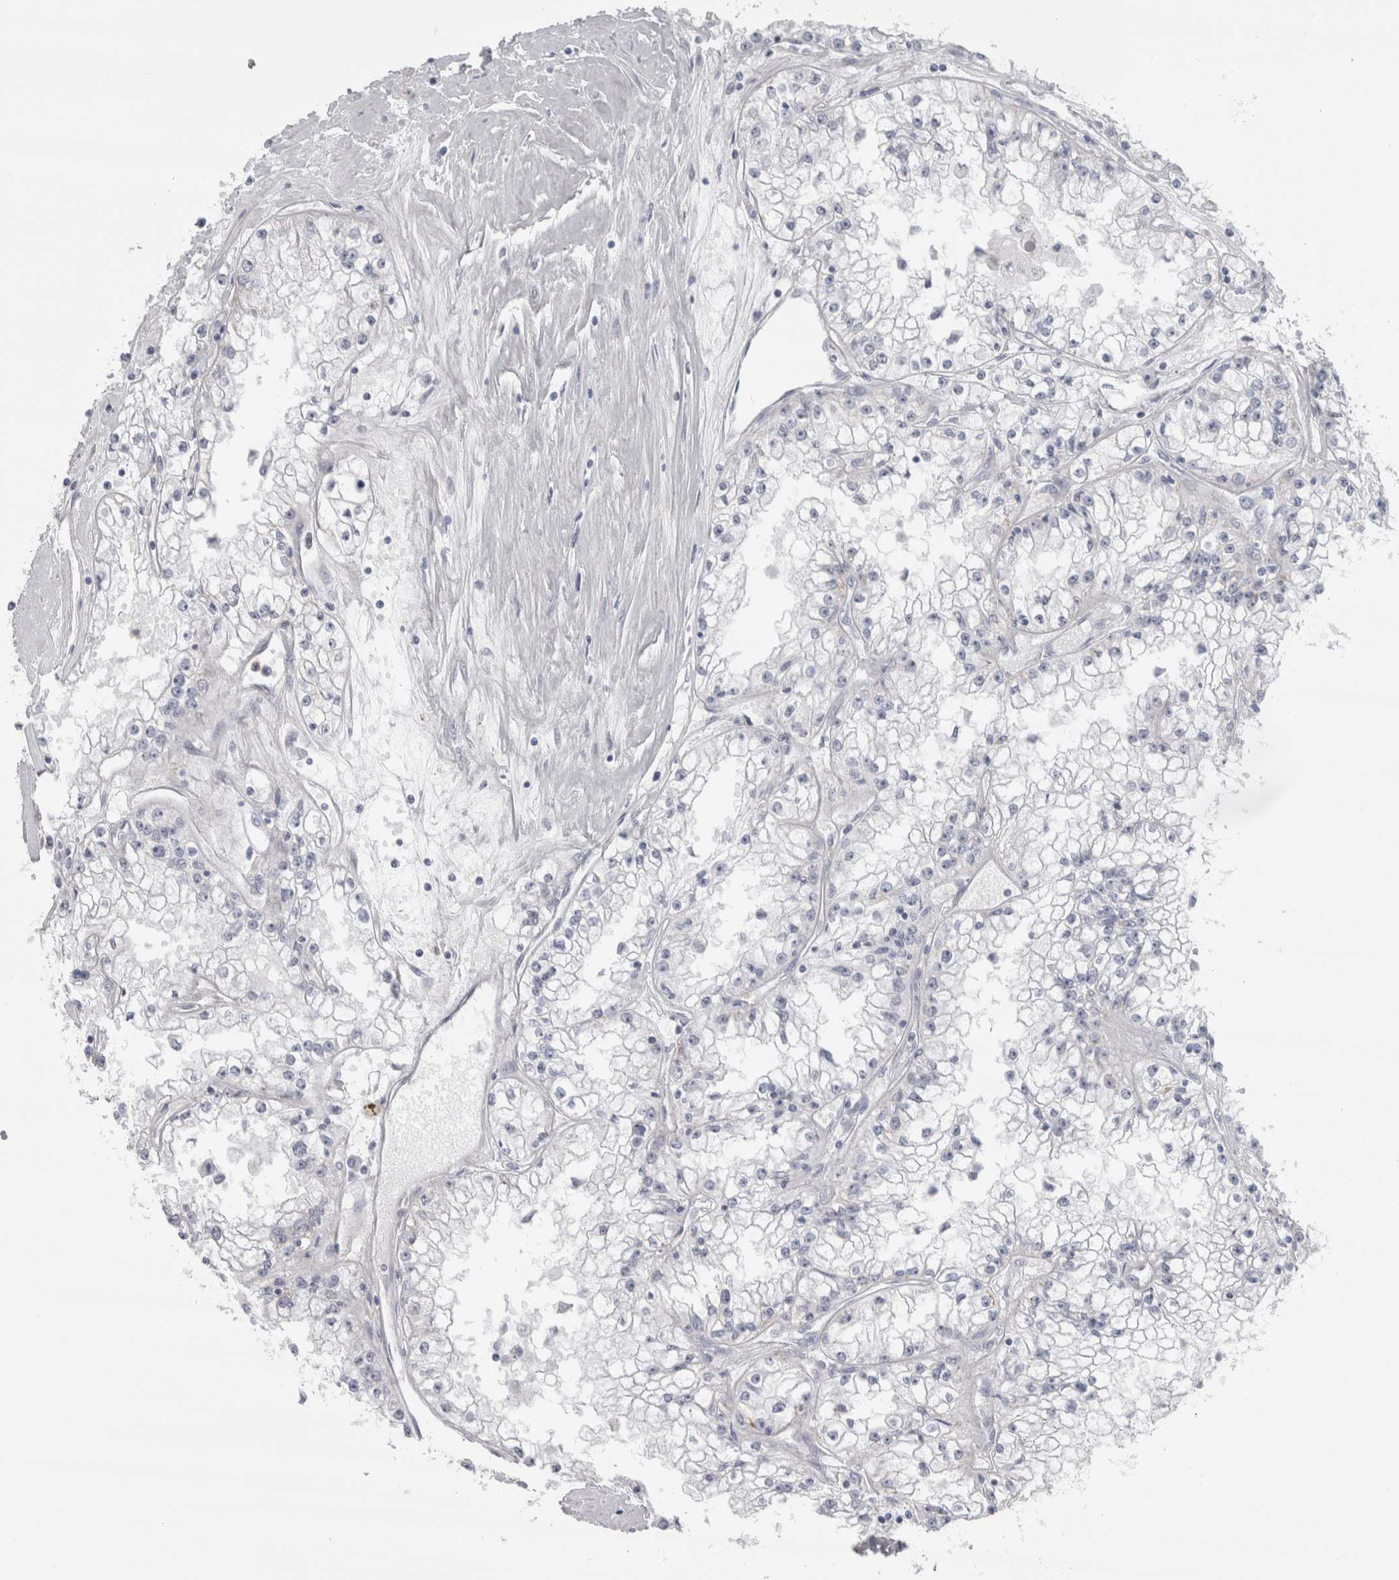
{"staining": {"intensity": "negative", "quantity": "none", "location": "none"}, "tissue": "renal cancer", "cell_type": "Tumor cells", "image_type": "cancer", "snomed": [{"axis": "morphology", "description": "Adenocarcinoma, NOS"}, {"axis": "topography", "description": "Kidney"}], "caption": "High magnification brightfield microscopy of renal cancer stained with DAB (3,3'-diaminobenzidine) (brown) and counterstained with hematoxylin (blue): tumor cells show no significant positivity. Brightfield microscopy of immunohistochemistry (IHC) stained with DAB (3,3'-diaminobenzidine) (brown) and hematoxylin (blue), captured at high magnification.", "gene": "PLIN1", "patient": {"sex": "male", "age": 56}}